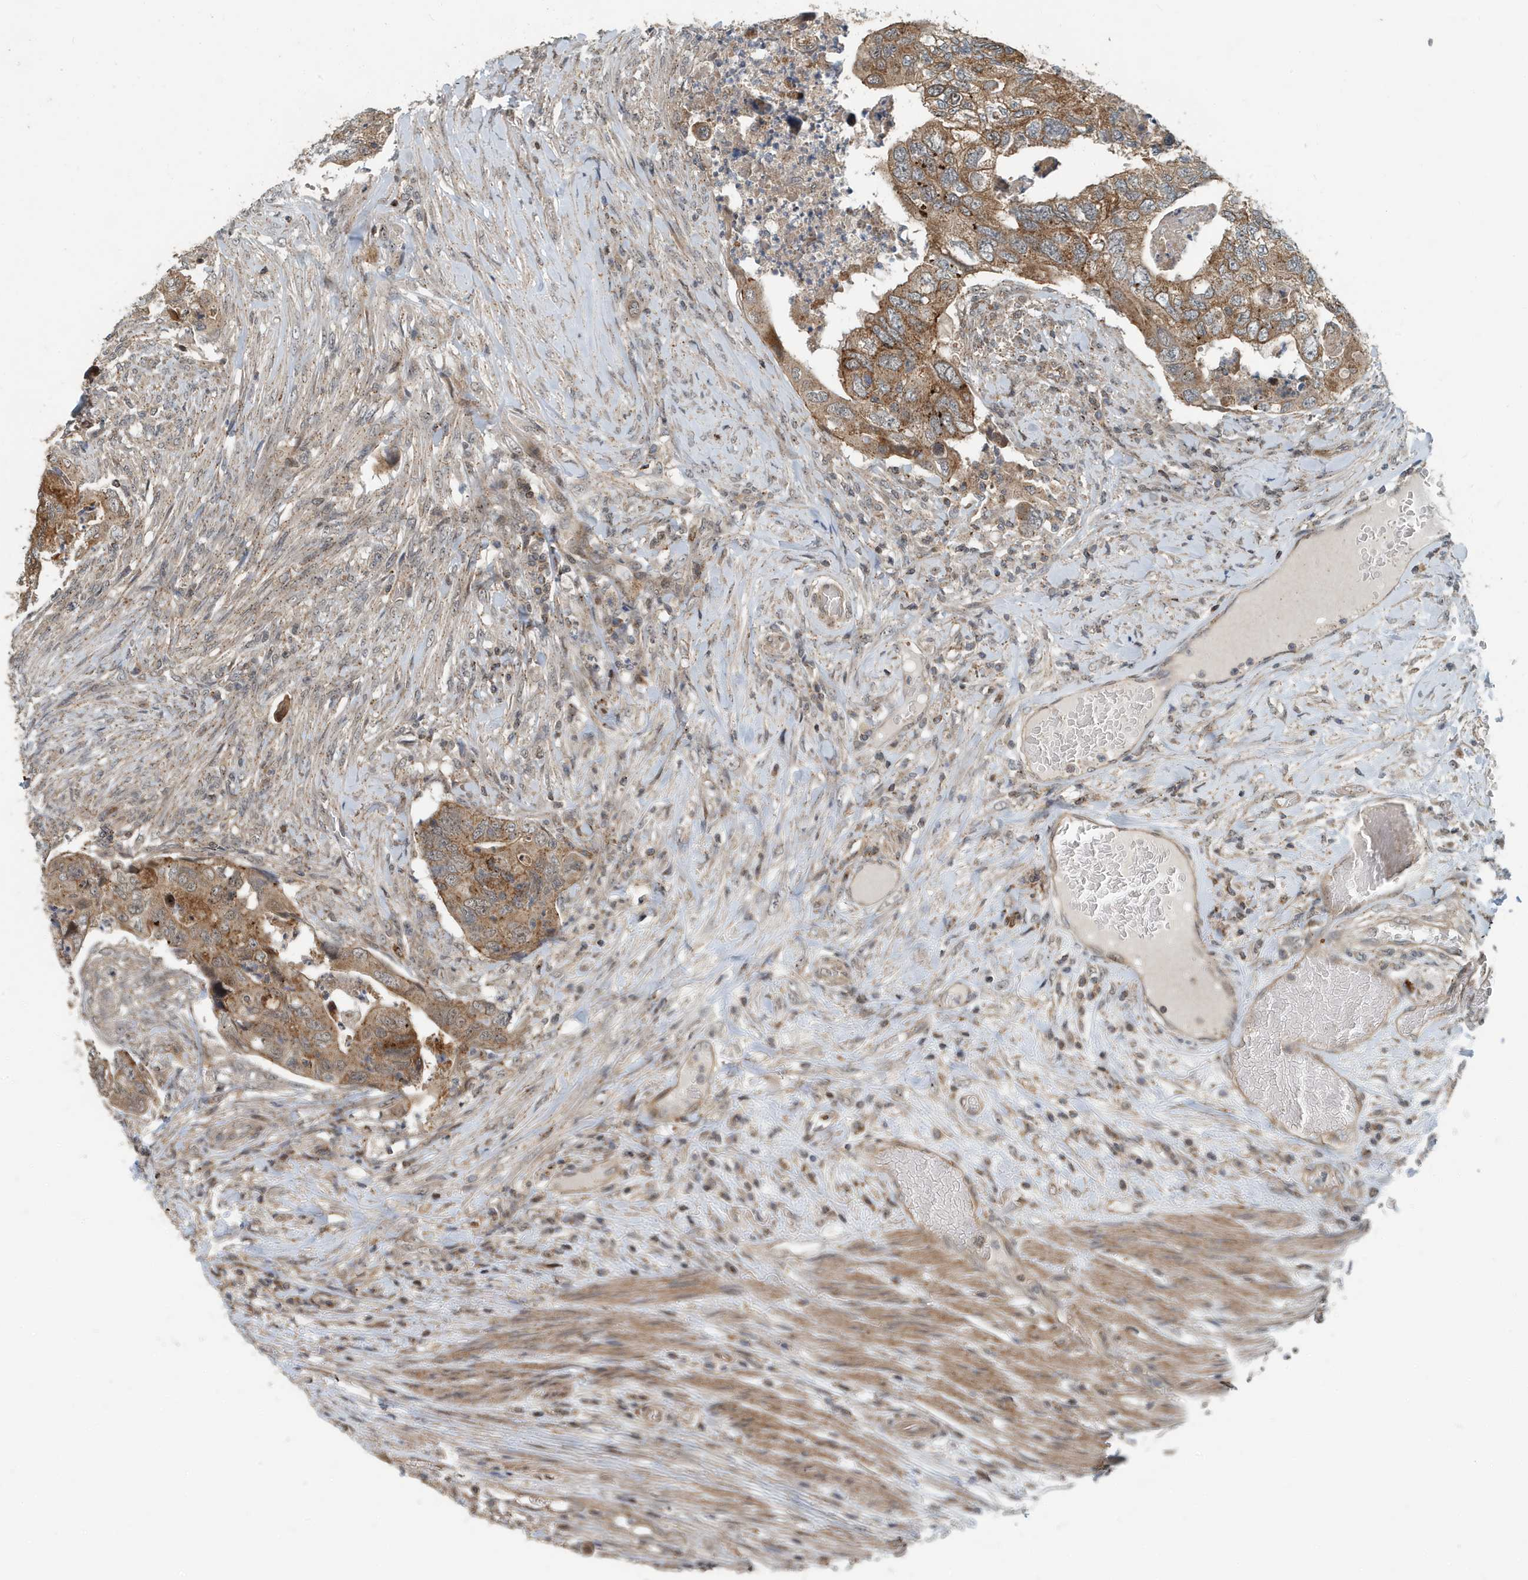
{"staining": {"intensity": "moderate", "quantity": ">75%", "location": "cytoplasmic/membranous"}, "tissue": "colorectal cancer", "cell_type": "Tumor cells", "image_type": "cancer", "snomed": [{"axis": "morphology", "description": "Adenocarcinoma, NOS"}, {"axis": "topography", "description": "Rectum"}], "caption": "A micrograph showing moderate cytoplasmic/membranous positivity in approximately >75% of tumor cells in colorectal cancer (adenocarcinoma), as visualized by brown immunohistochemical staining.", "gene": "KIF15", "patient": {"sex": "male", "age": 63}}